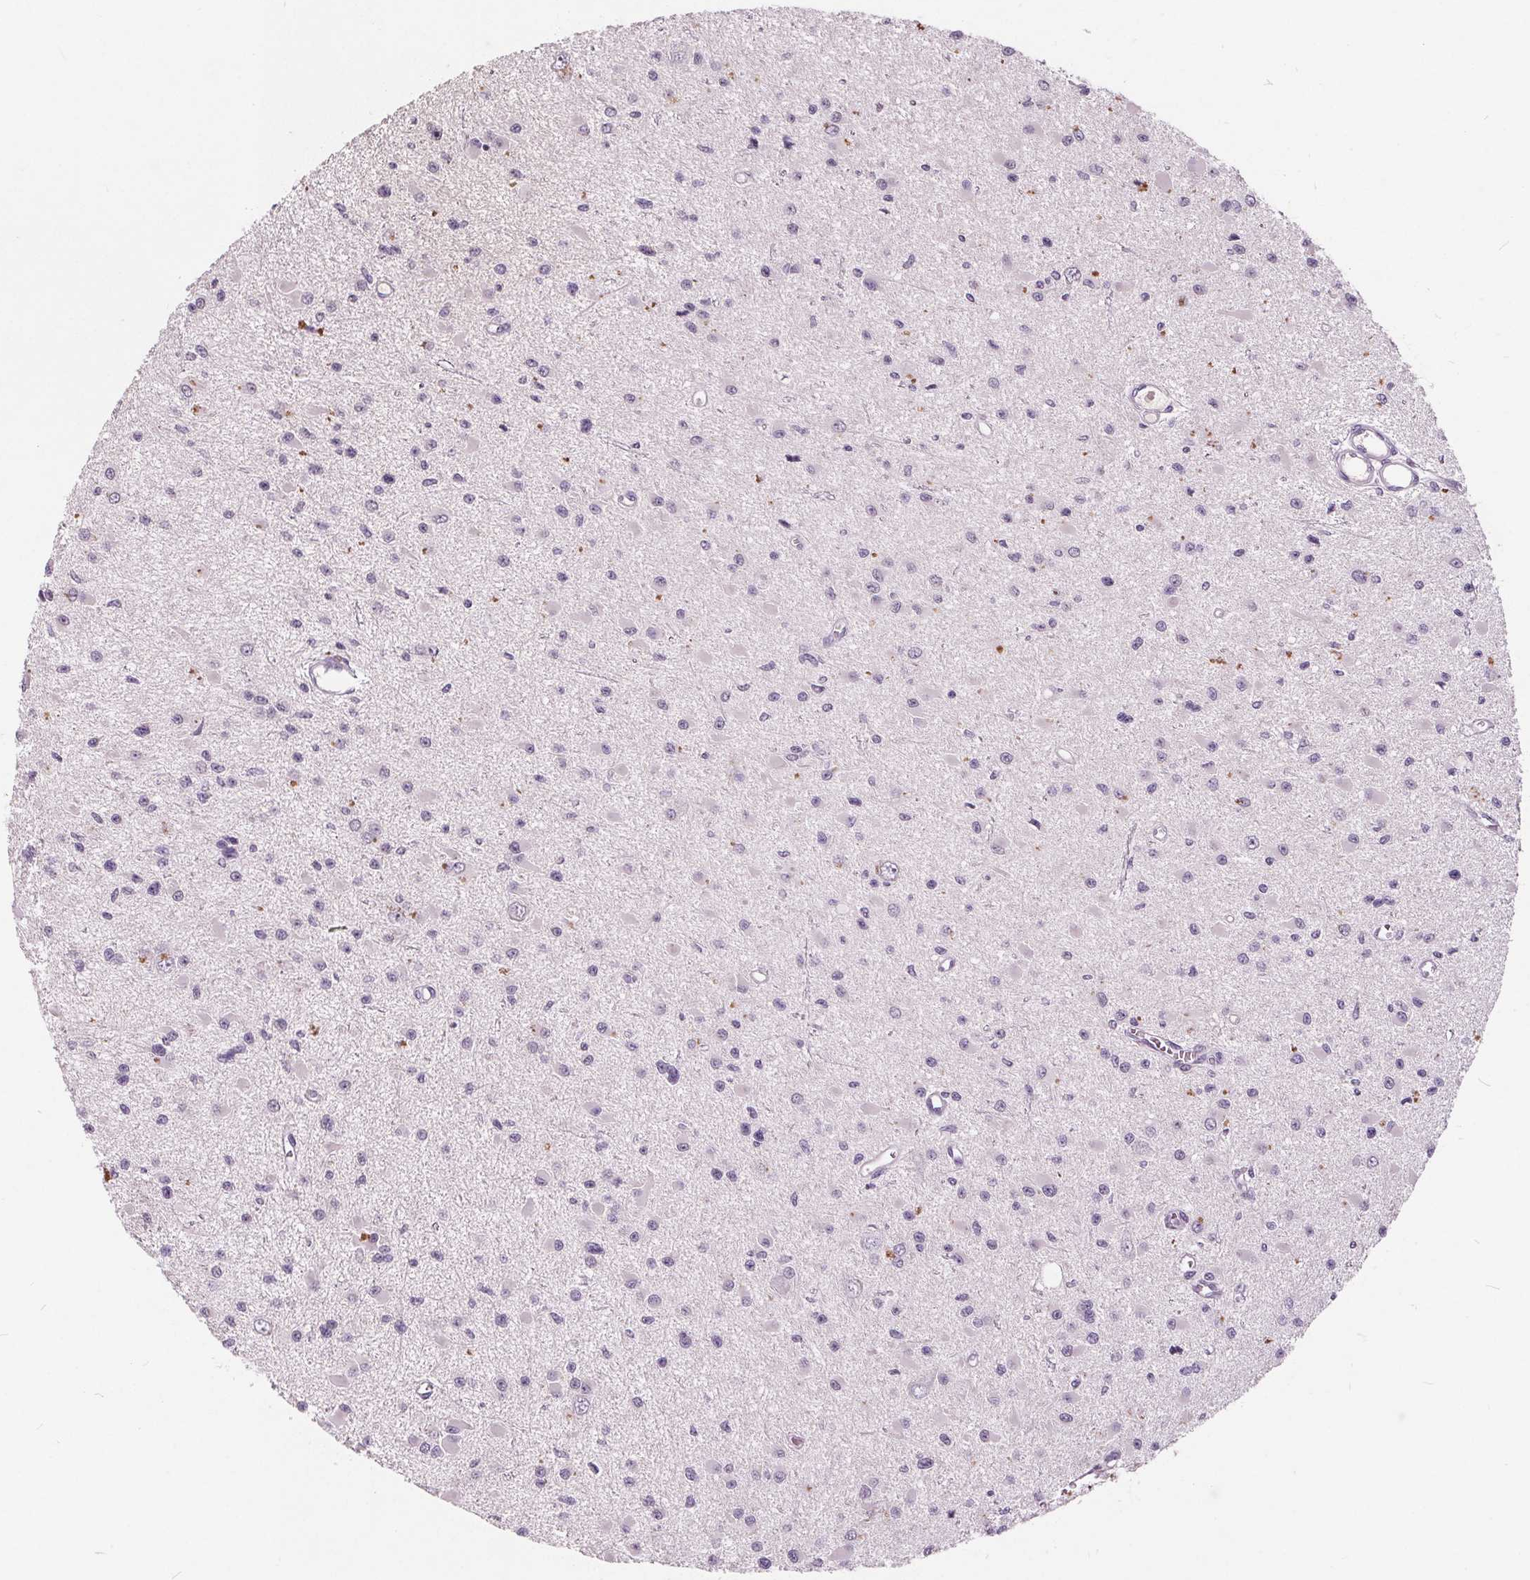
{"staining": {"intensity": "negative", "quantity": "none", "location": "none"}, "tissue": "glioma", "cell_type": "Tumor cells", "image_type": "cancer", "snomed": [{"axis": "morphology", "description": "Glioma, malignant, High grade"}, {"axis": "topography", "description": "Brain"}], "caption": "Immunohistochemical staining of glioma demonstrates no significant expression in tumor cells.", "gene": "PLA2G2E", "patient": {"sex": "male", "age": 54}}